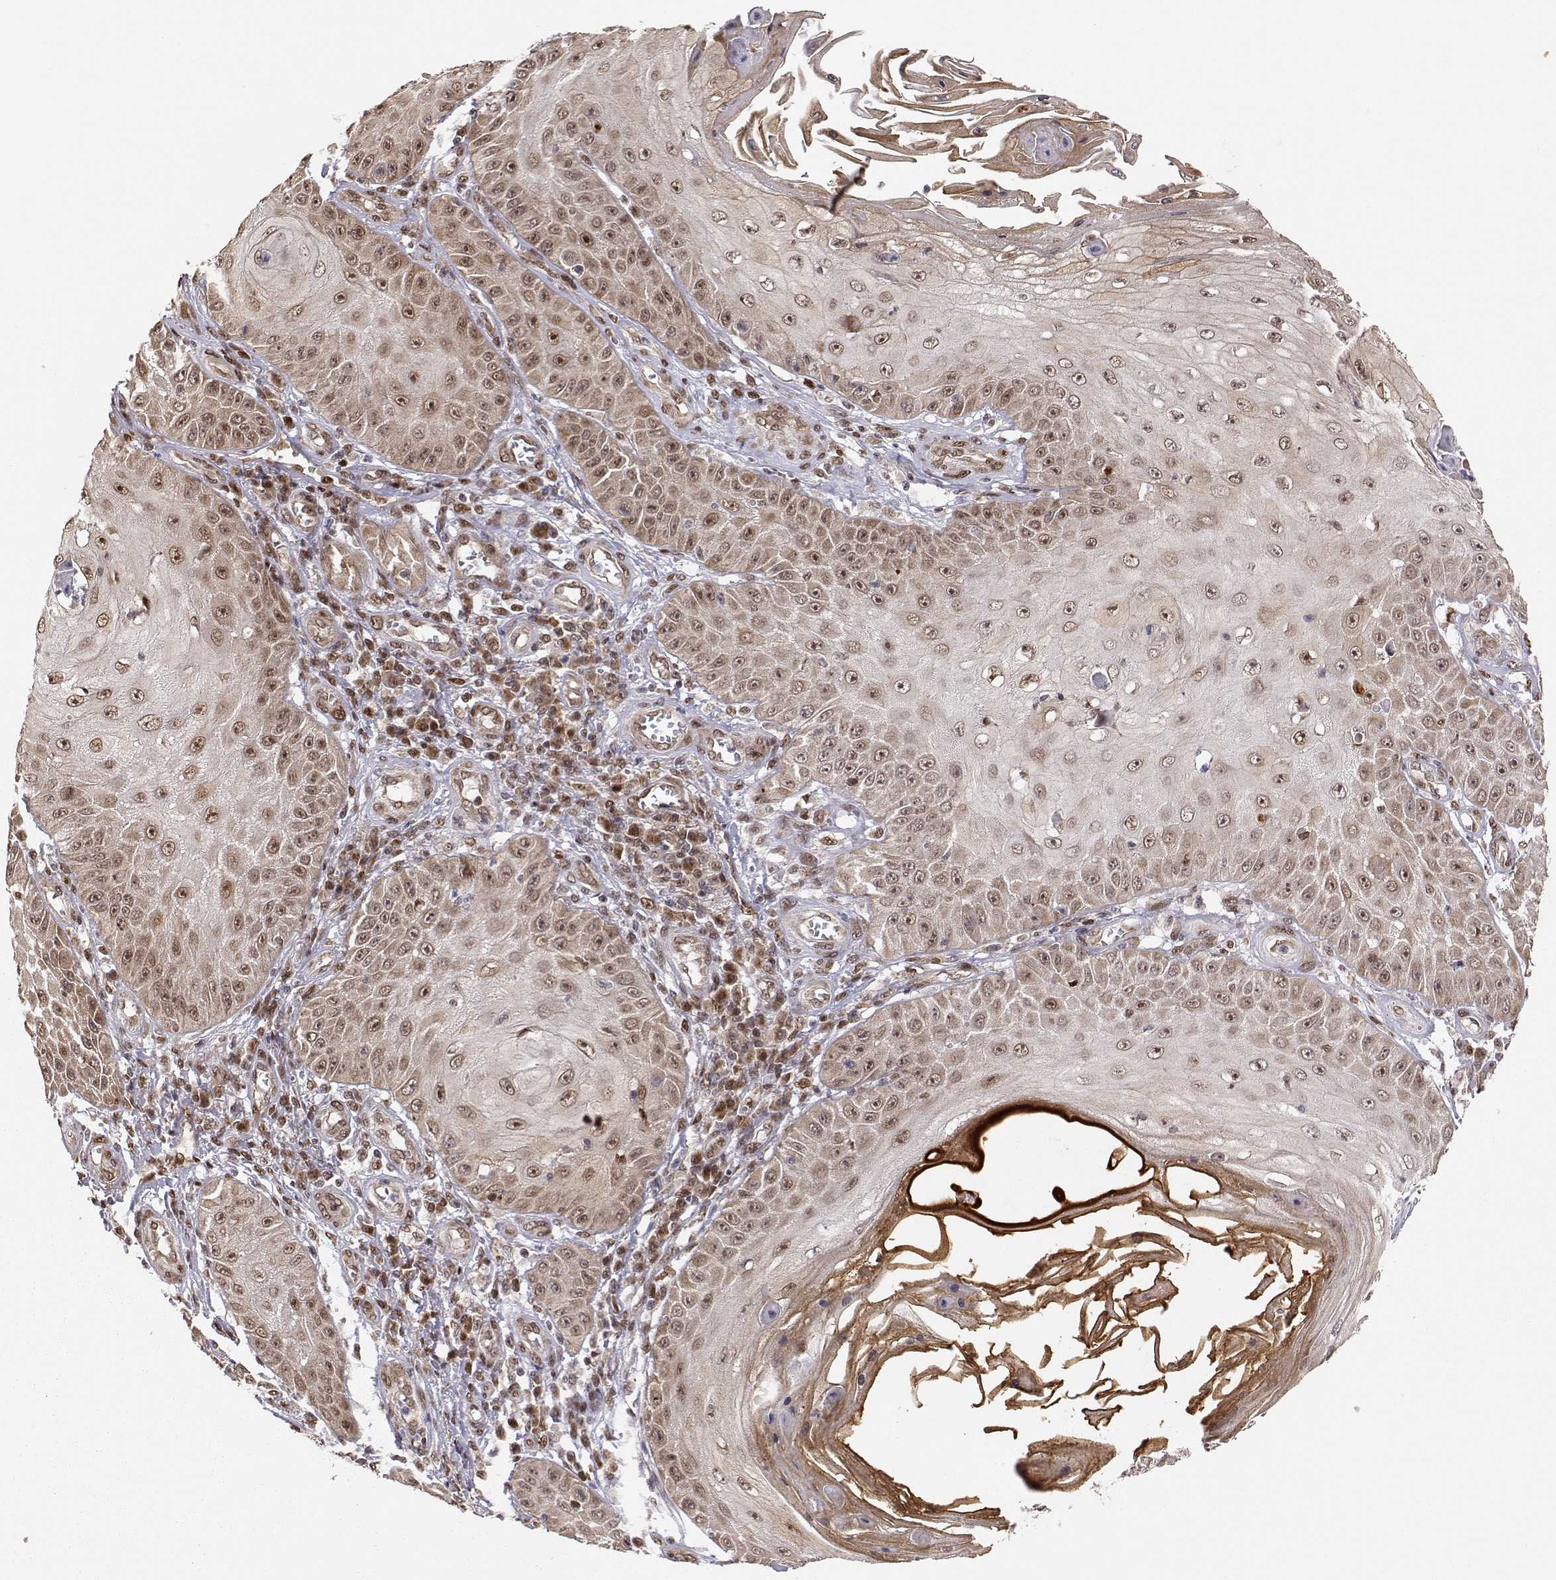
{"staining": {"intensity": "moderate", "quantity": "25%-75%", "location": "nuclear"}, "tissue": "skin cancer", "cell_type": "Tumor cells", "image_type": "cancer", "snomed": [{"axis": "morphology", "description": "Squamous cell carcinoma, NOS"}, {"axis": "topography", "description": "Skin"}], "caption": "IHC of human squamous cell carcinoma (skin) shows medium levels of moderate nuclear positivity in about 25%-75% of tumor cells.", "gene": "BRCA1", "patient": {"sex": "male", "age": 70}}